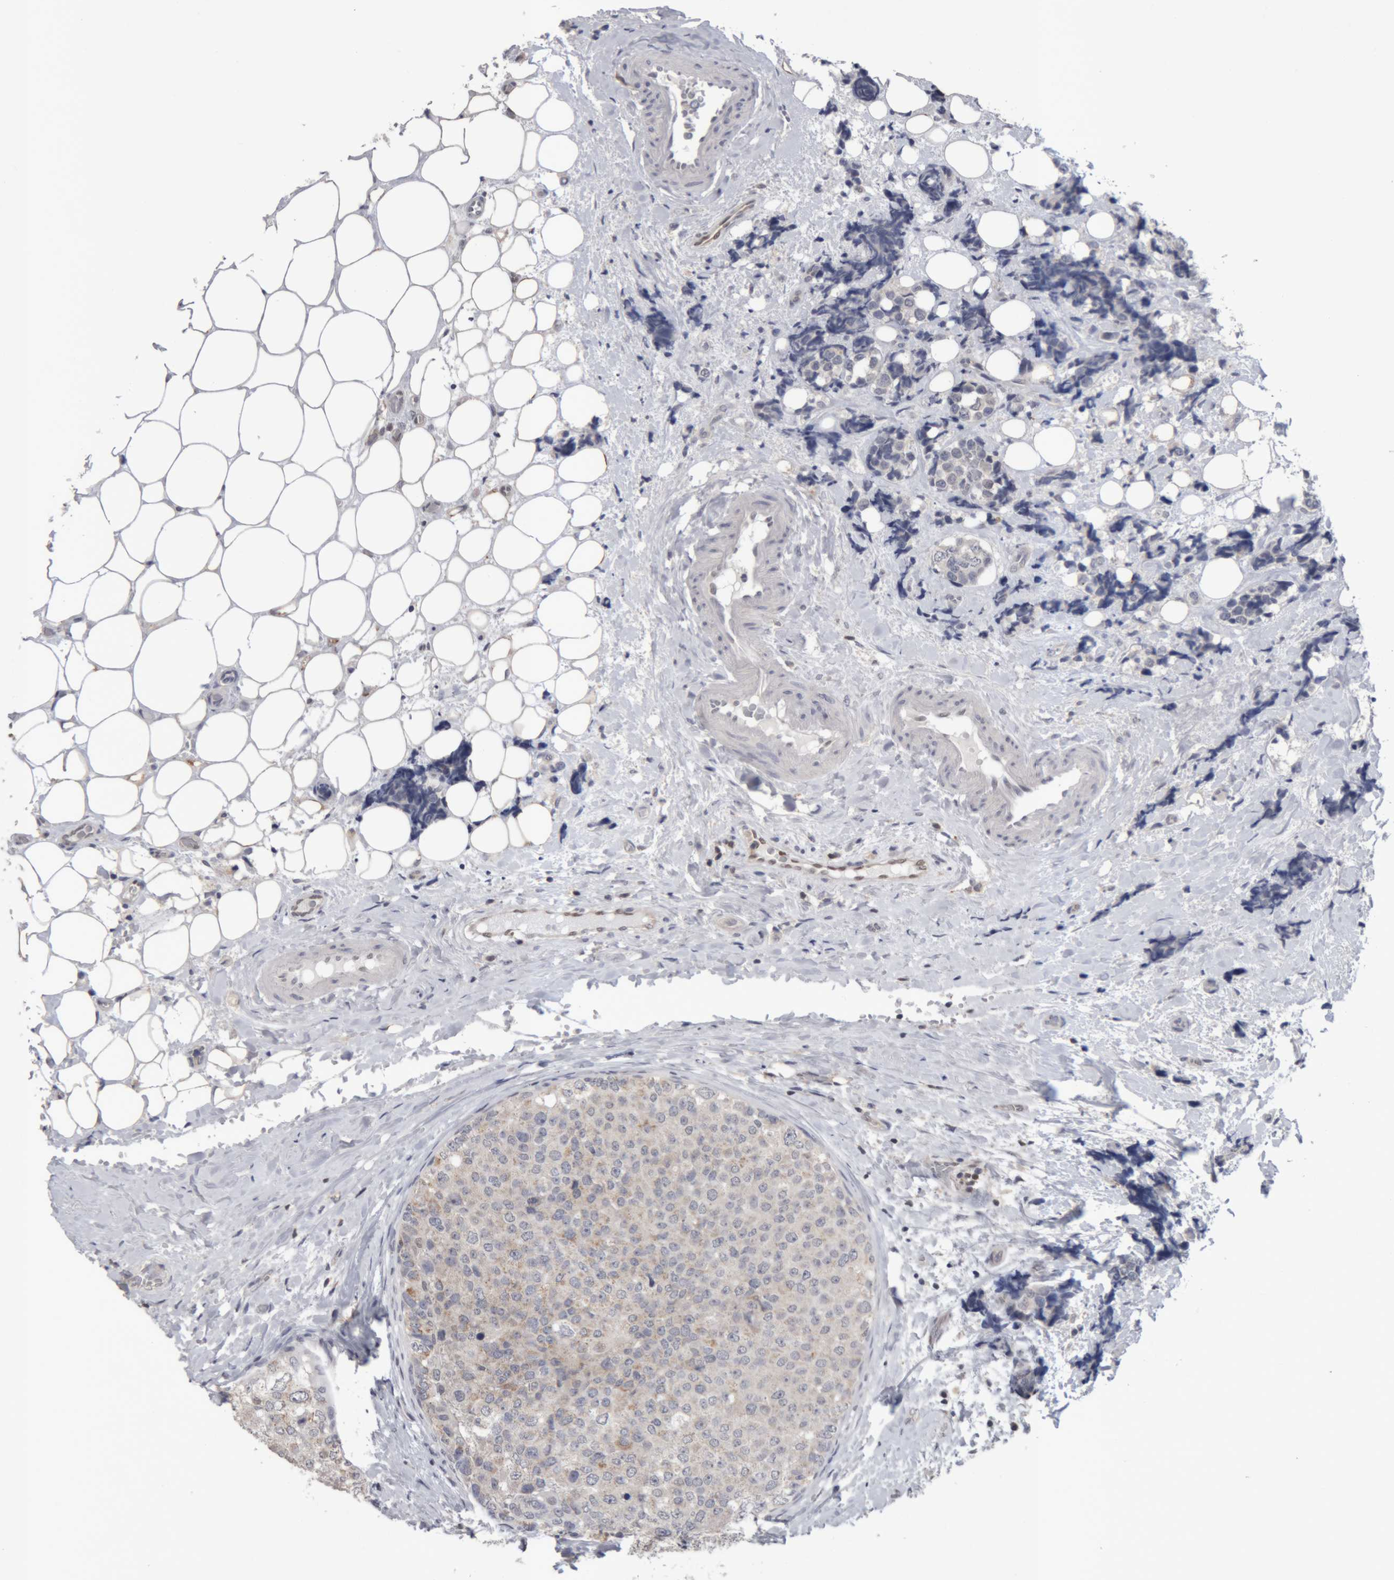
{"staining": {"intensity": "weak", "quantity": "<25%", "location": "cytoplasmic/membranous"}, "tissue": "breast cancer", "cell_type": "Tumor cells", "image_type": "cancer", "snomed": [{"axis": "morphology", "description": "Normal tissue, NOS"}, {"axis": "morphology", "description": "Duct carcinoma"}, {"axis": "topography", "description": "Breast"}], "caption": "The histopathology image reveals no significant expression in tumor cells of infiltrating ductal carcinoma (breast).", "gene": "NFATC2", "patient": {"sex": "female", "age": 43}}